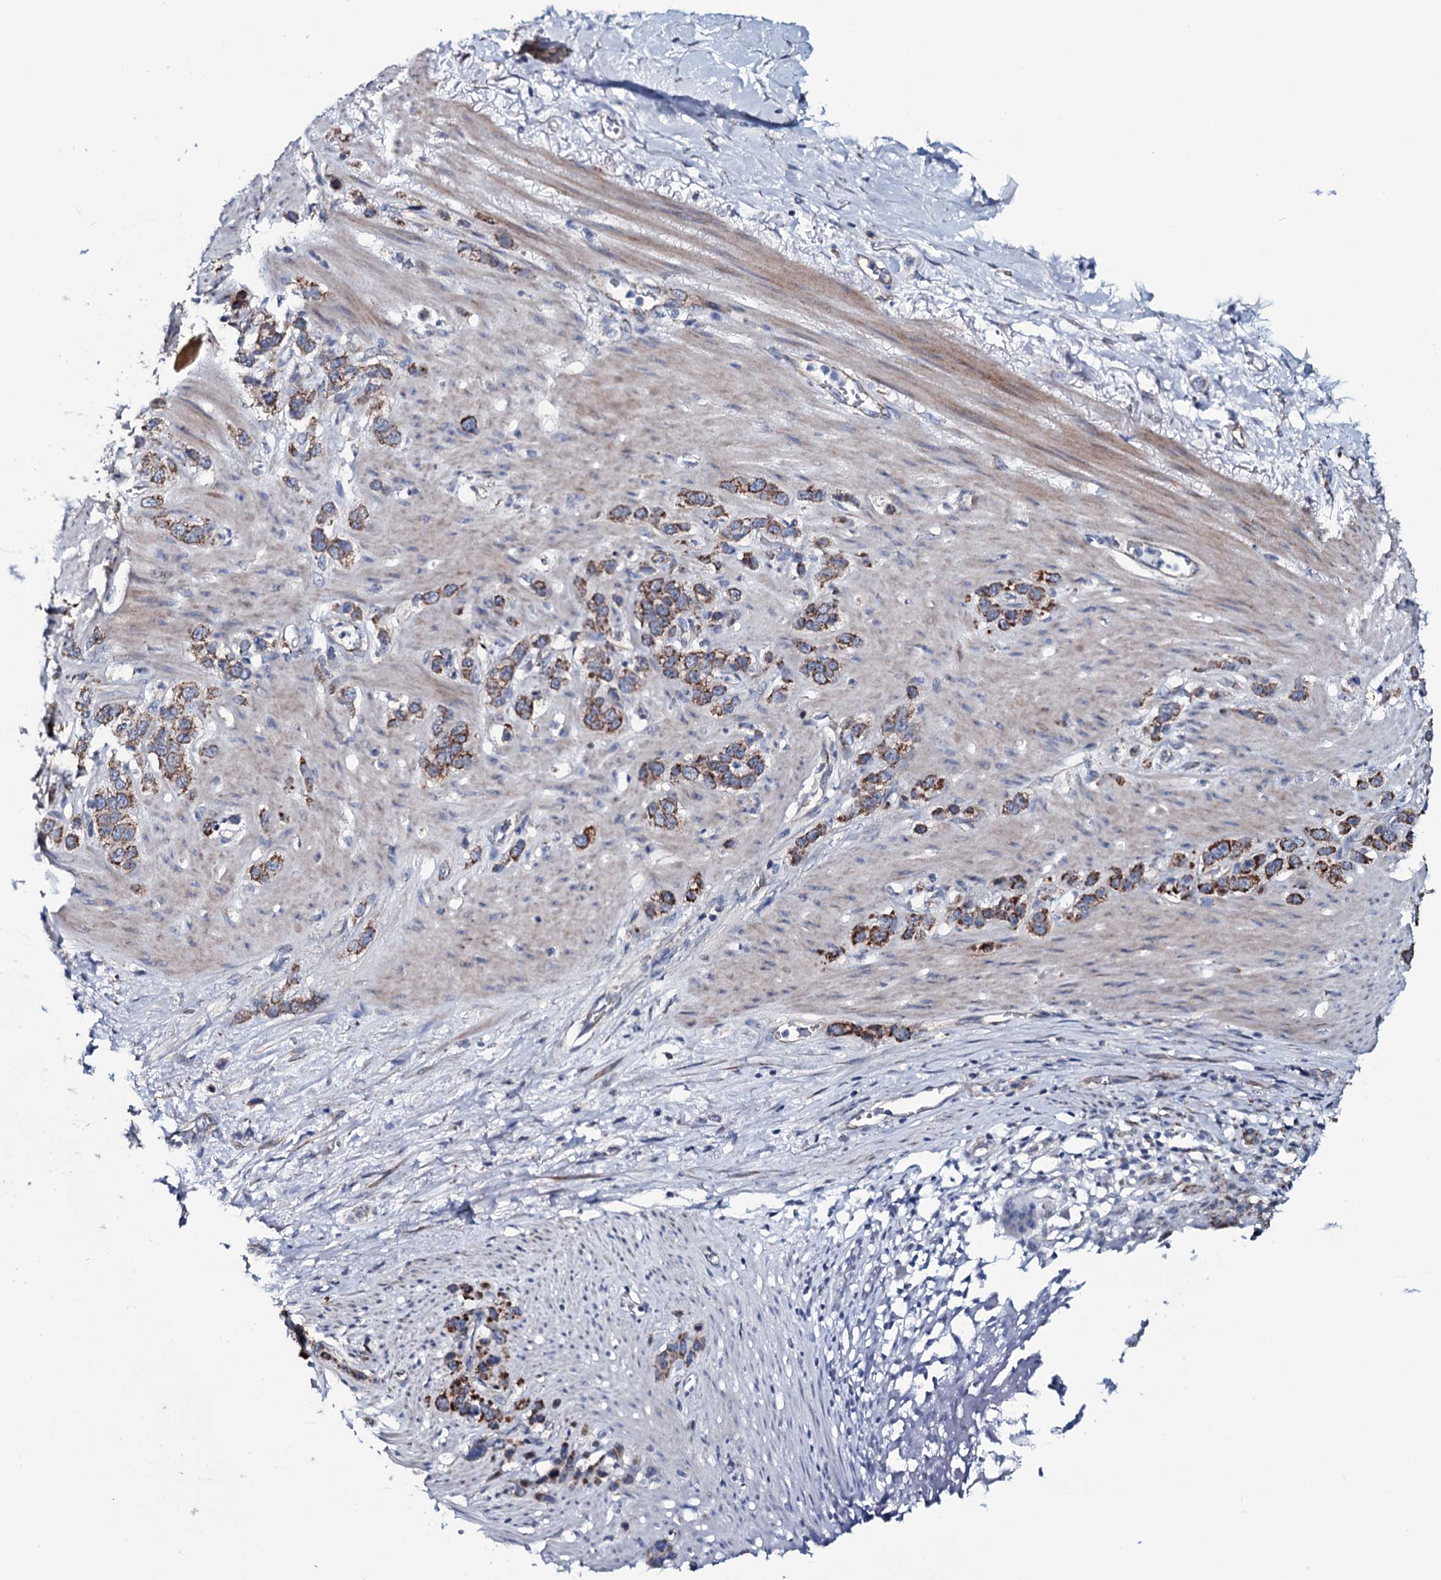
{"staining": {"intensity": "strong", "quantity": ">75%", "location": "cytoplasmic/membranous"}, "tissue": "stomach cancer", "cell_type": "Tumor cells", "image_type": "cancer", "snomed": [{"axis": "morphology", "description": "Adenocarcinoma, NOS"}, {"axis": "morphology", "description": "Adenocarcinoma, High grade"}, {"axis": "topography", "description": "Stomach, upper"}, {"axis": "topography", "description": "Stomach, lower"}], "caption": "Brown immunohistochemical staining in stomach adenocarcinoma reveals strong cytoplasmic/membranous positivity in about >75% of tumor cells. (DAB (3,3'-diaminobenzidine) IHC with brightfield microscopy, high magnification).", "gene": "WIPF3", "patient": {"sex": "female", "age": 65}}